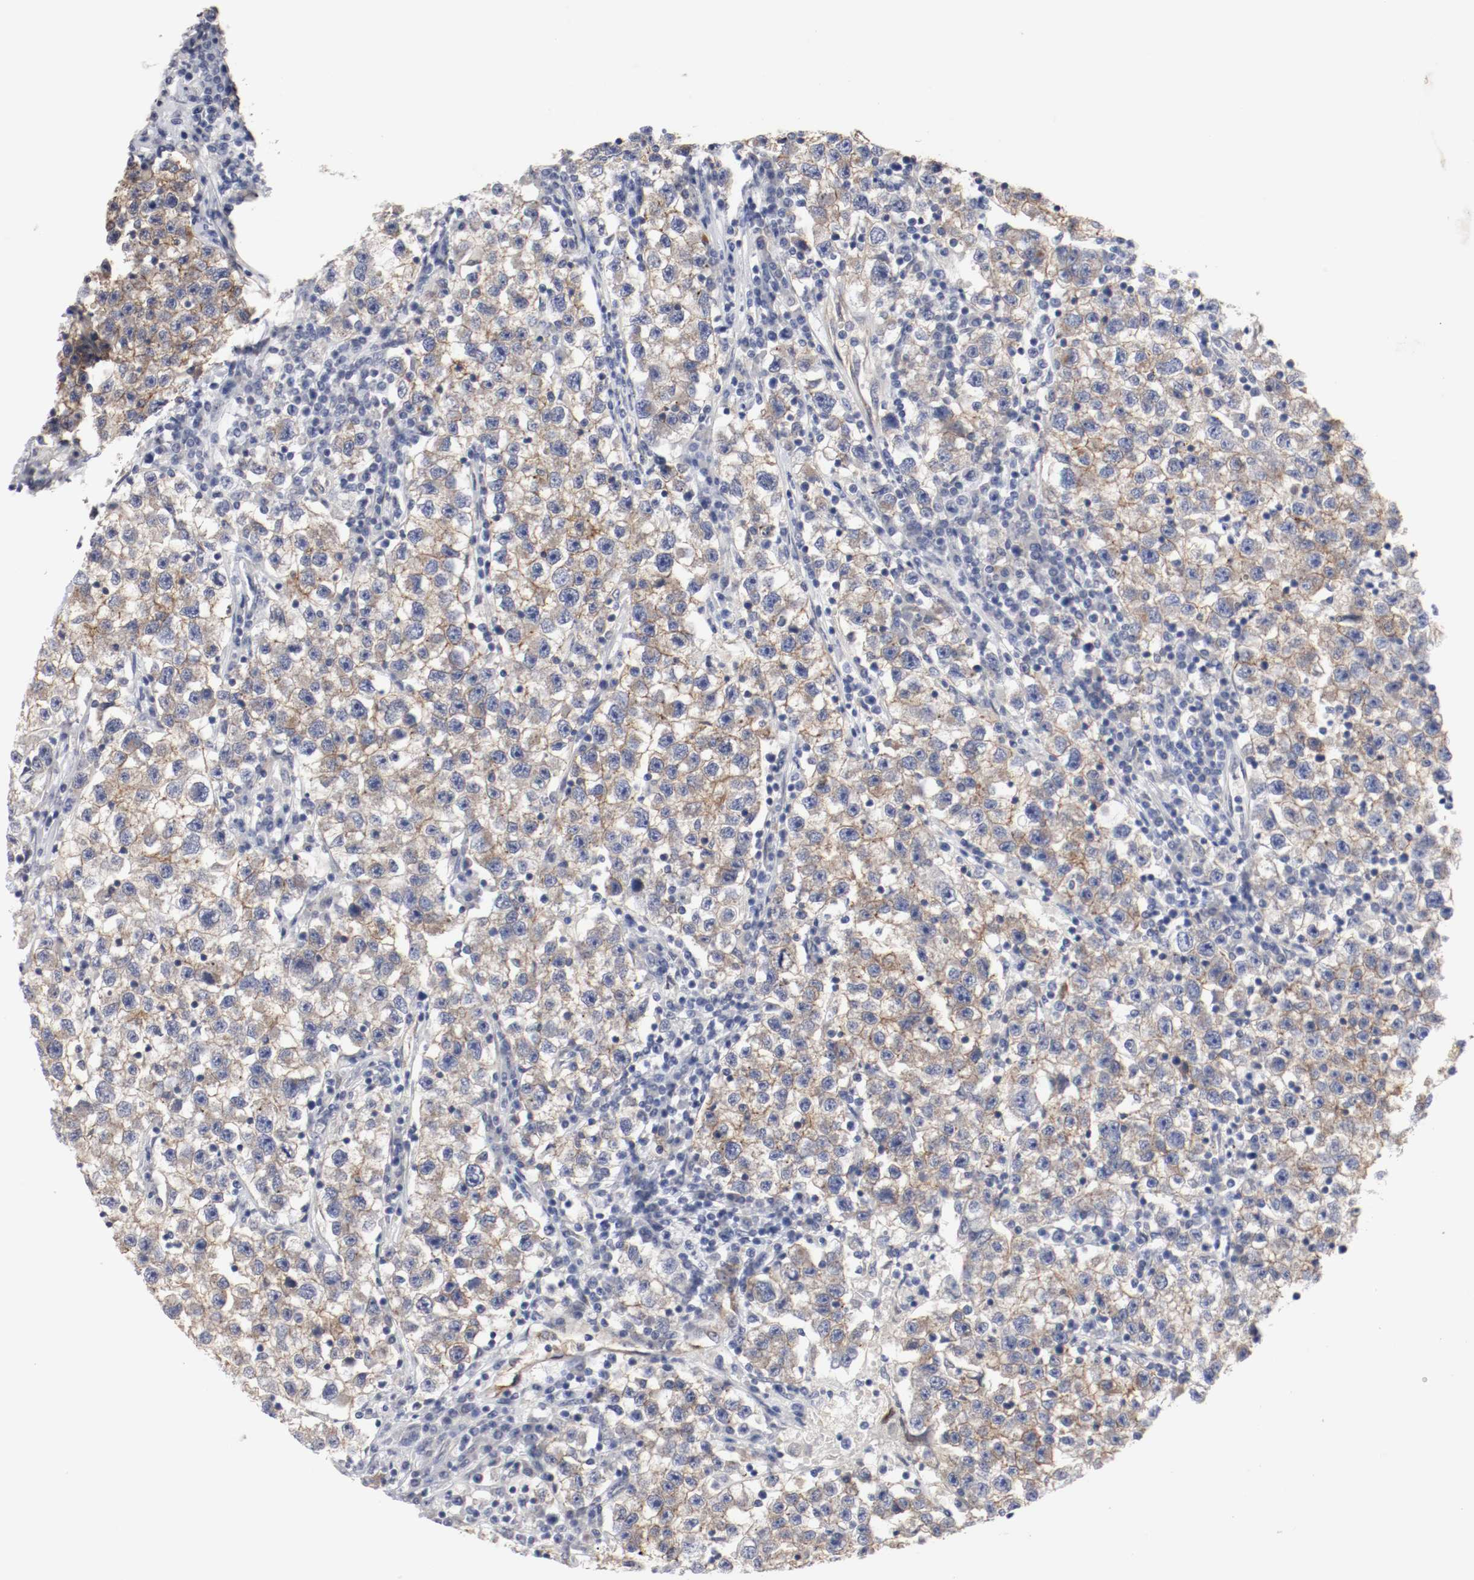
{"staining": {"intensity": "weak", "quantity": "25%-75%", "location": "cytoplasmic/membranous"}, "tissue": "testis cancer", "cell_type": "Tumor cells", "image_type": "cancer", "snomed": [{"axis": "morphology", "description": "Seminoma, NOS"}, {"axis": "topography", "description": "Testis"}], "caption": "IHC staining of seminoma (testis), which reveals low levels of weak cytoplasmic/membranous positivity in approximately 25%-75% of tumor cells indicating weak cytoplasmic/membranous protein staining. The staining was performed using DAB (brown) for protein detection and nuclei were counterstained in hematoxylin (blue).", "gene": "KIT", "patient": {"sex": "male", "age": 22}}